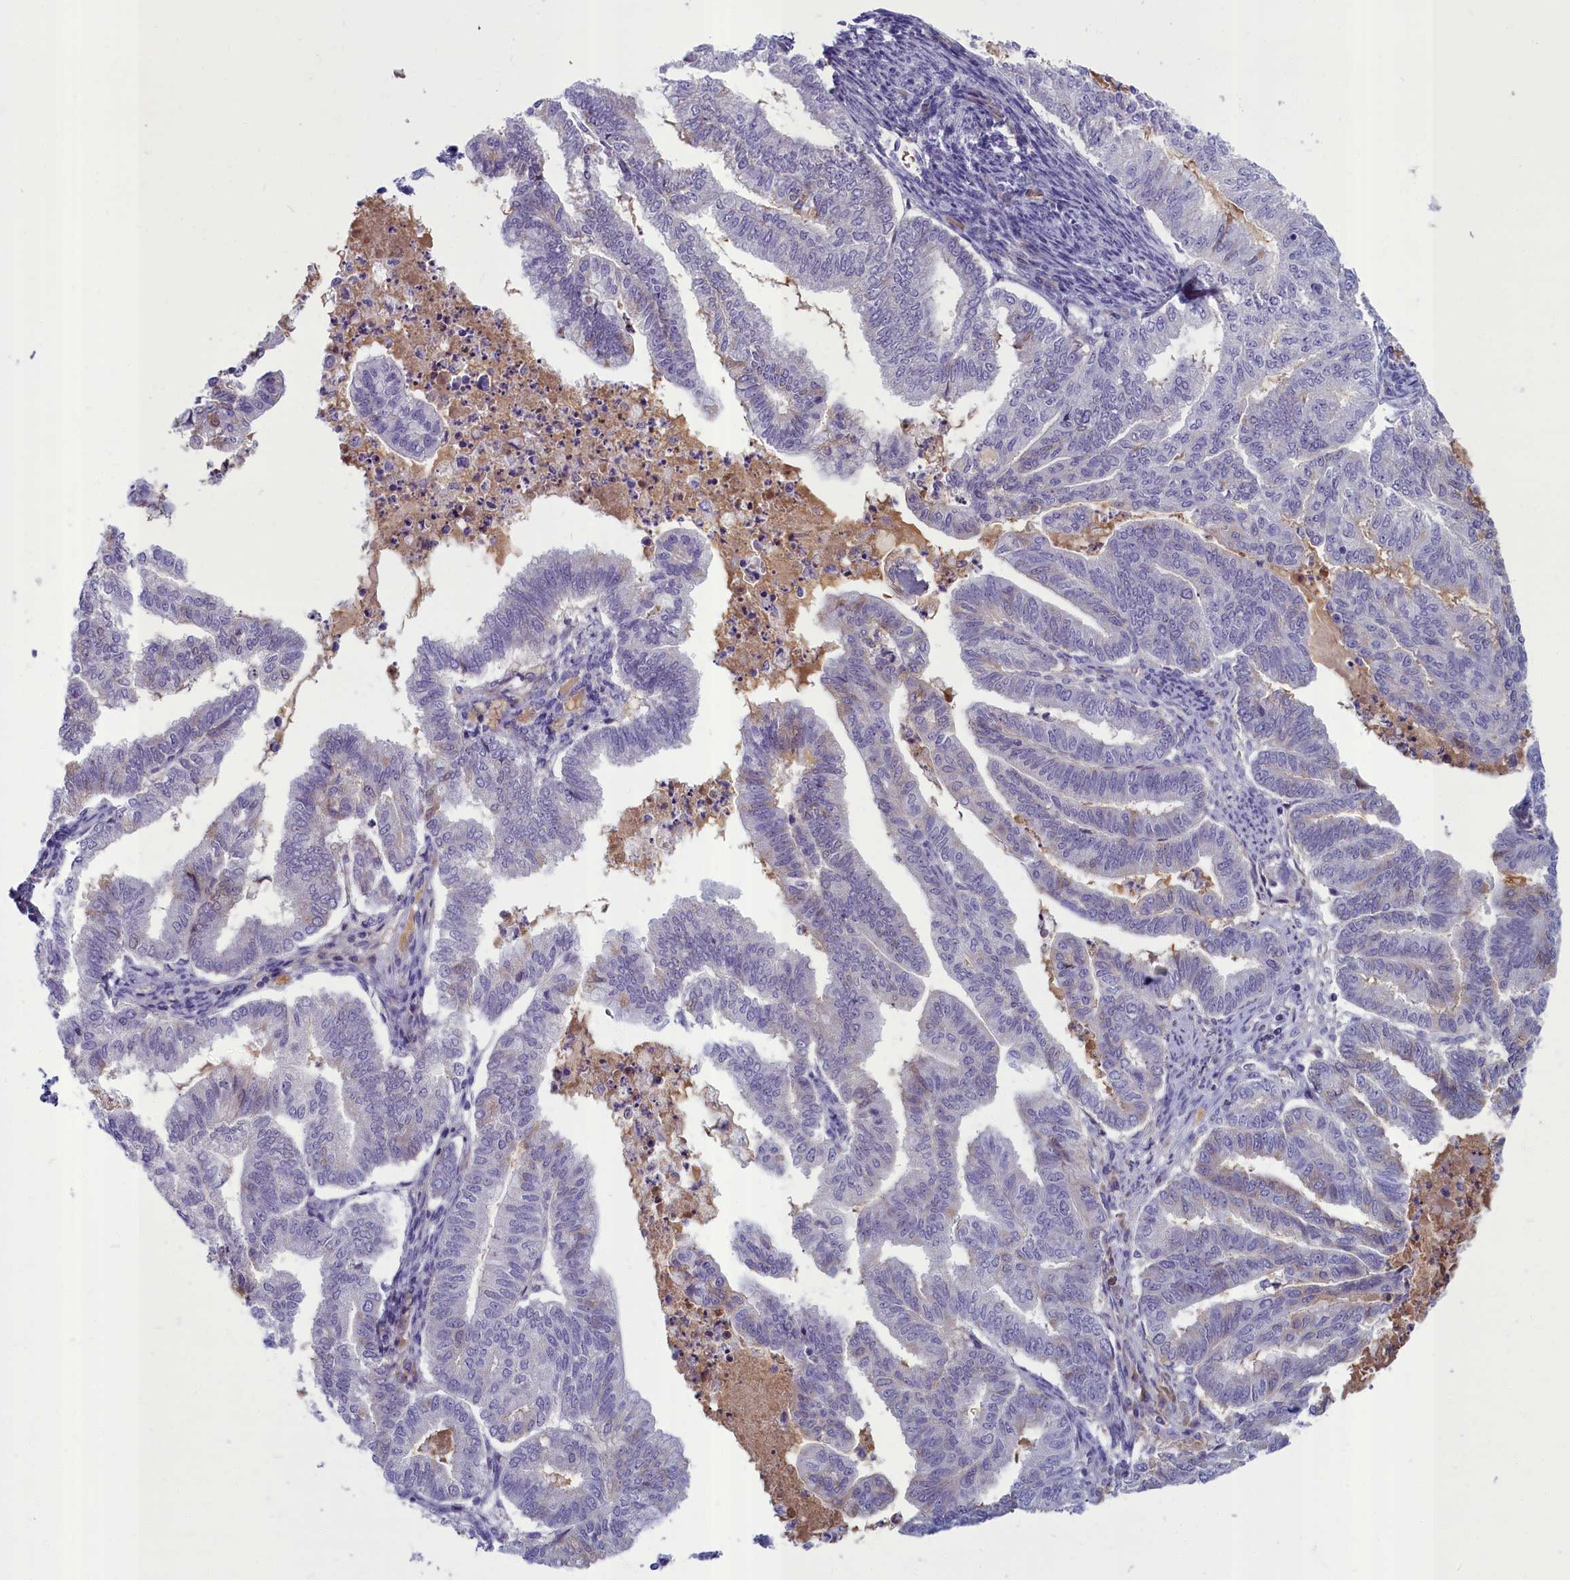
{"staining": {"intensity": "negative", "quantity": "none", "location": "none"}, "tissue": "endometrial cancer", "cell_type": "Tumor cells", "image_type": "cancer", "snomed": [{"axis": "morphology", "description": "Adenocarcinoma, NOS"}, {"axis": "topography", "description": "Endometrium"}], "caption": "Immunohistochemical staining of endometrial cancer (adenocarcinoma) shows no significant expression in tumor cells.", "gene": "SV2C", "patient": {"sex": "female", "age": 79}}